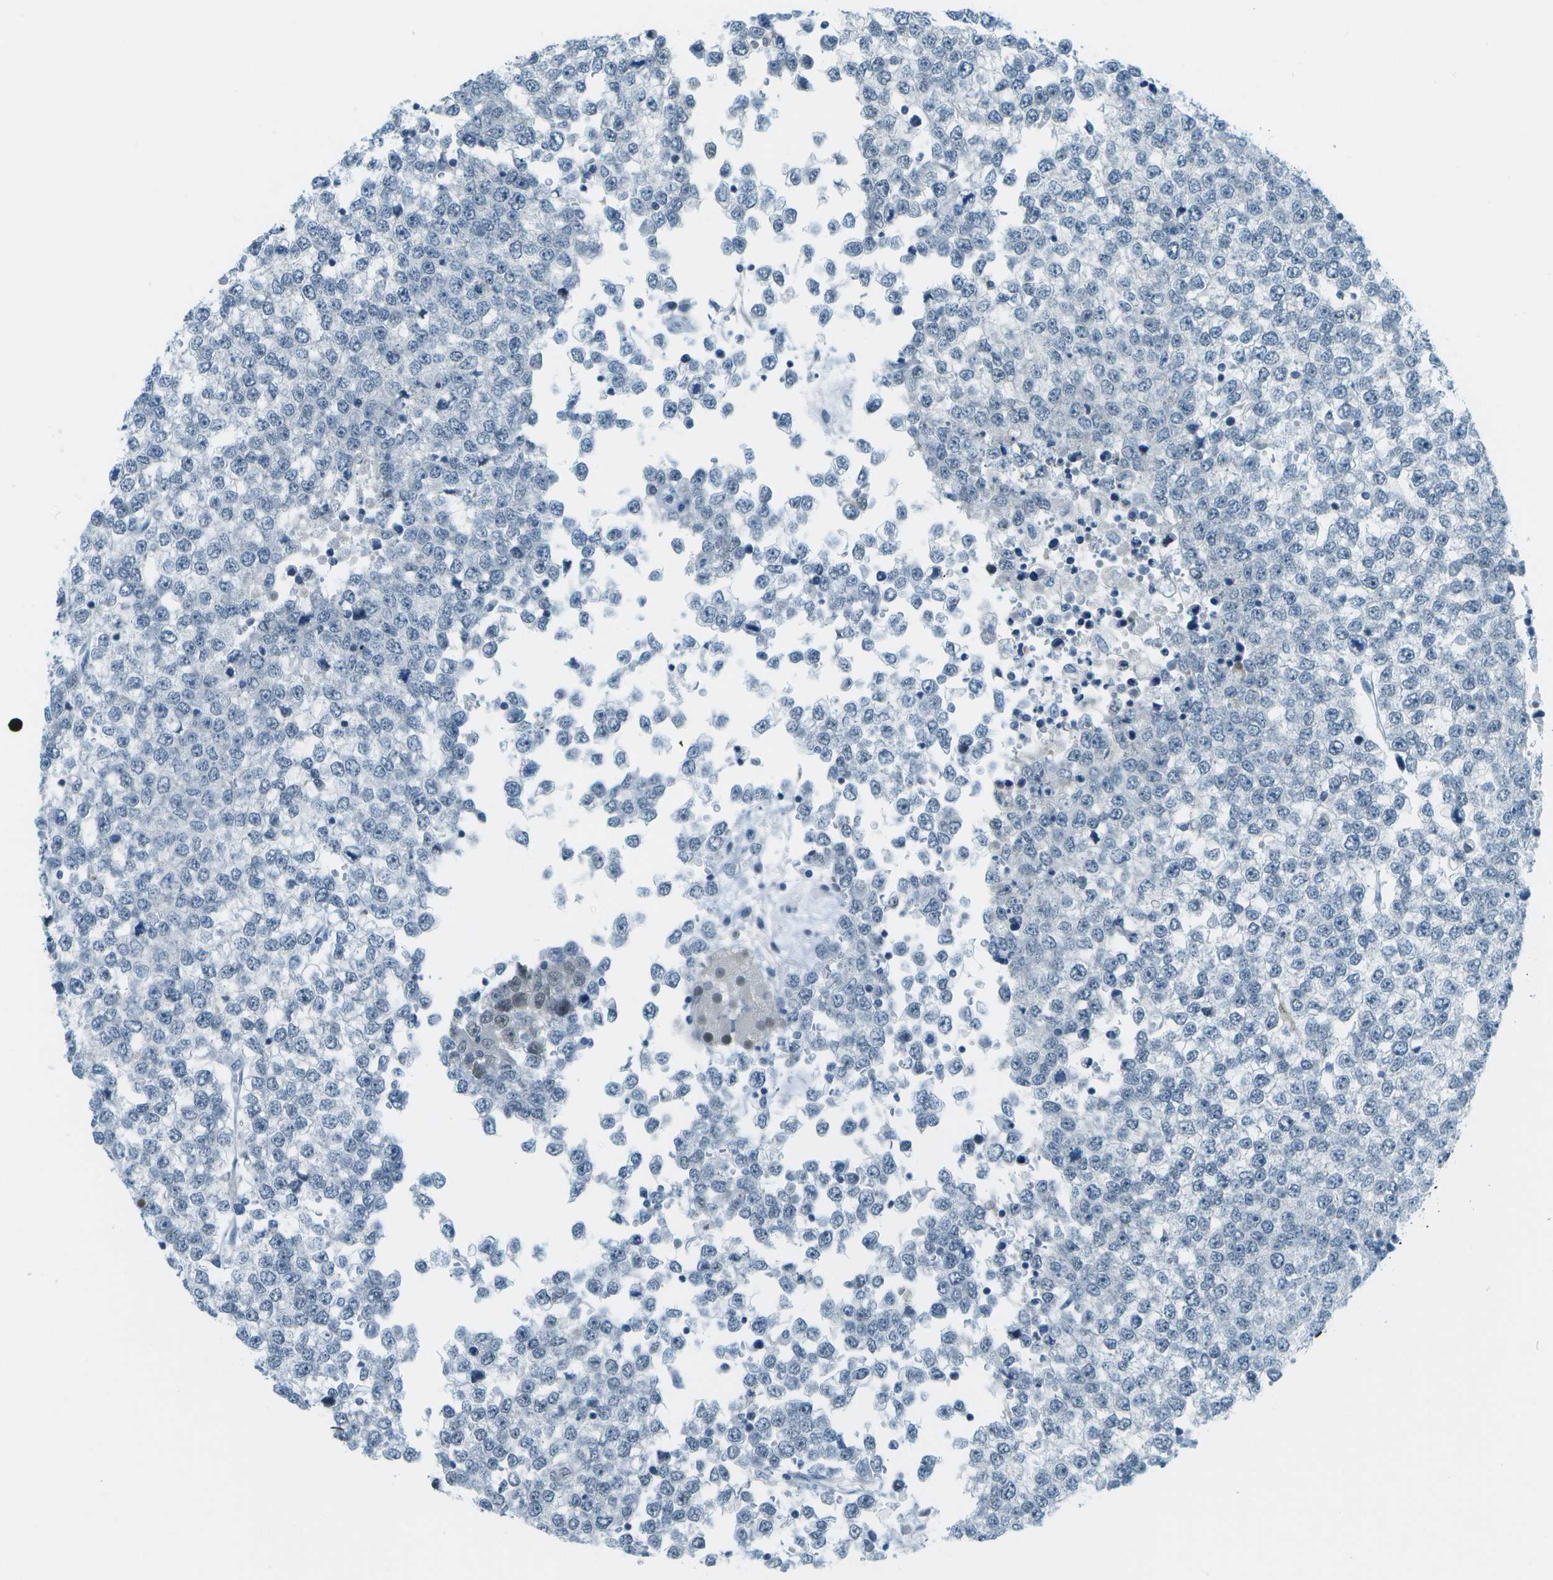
{"staining": {"intensity": "weak", "quantity": "<25%", "location": "nuclear"}, "tissue": "testis cancer", "cell_type": "Tumor cells", "image_type": "cancer", "snomed": [{"axis": "morphology", "description": "Seminoma, NOS"}, {"axis": "topography", "description": "Testis"}], "caption": "Immunohistochemistry histopathology image of neoplastic tissue: testis cancer (seminoma) stained with DAB (3,3'-diaminobenzidine) displays no significant protein positivity in tumor cells. (Immunohistochemistry, brightfield microscopy, high magnification).", "gene": "NEK11", "patient": {"sex": "male", "age": 65}}